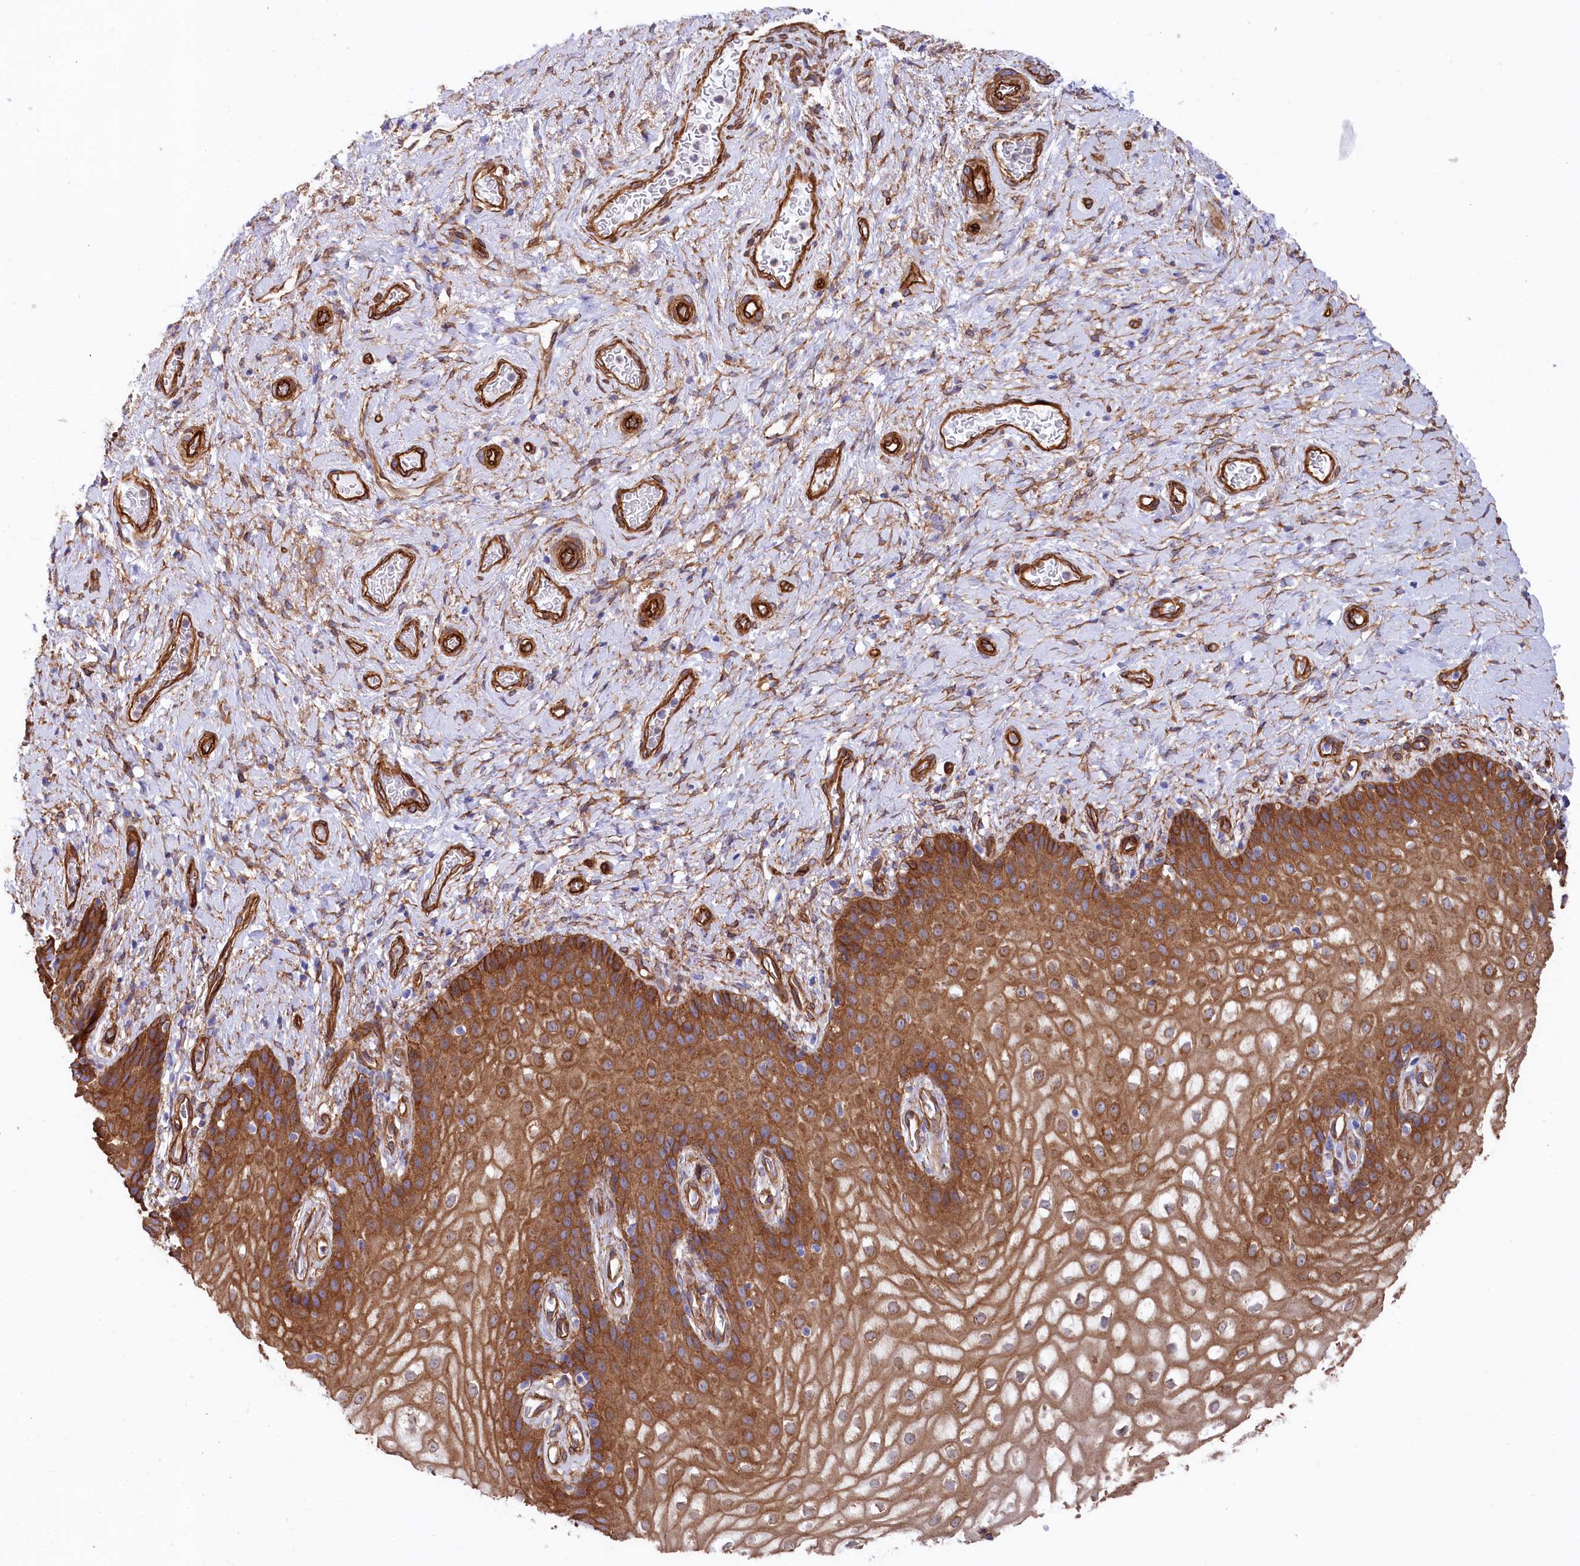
{"staining": {"intensity": "strong", "quantity": ">75%", "location": "cytoplasmic/membranous"}, "tissue": "vagina", "cell_type": "Squamous epithelial cells", "image_type": "normal", "snomed": [{"axis": "morphology", "description": "Normal tissue, NOS"}, {"axis": "topography", "description": "Vagina"}], "caption": "This image demonstrates immunohistochemistry staining of normal human vagina, with high strong cytoplasmic/membranous positivity in approximately >75% of squamous epithelial cells.", "gene": "TNKS1BP1", "patient": {"sex": "female", "age": 60}}